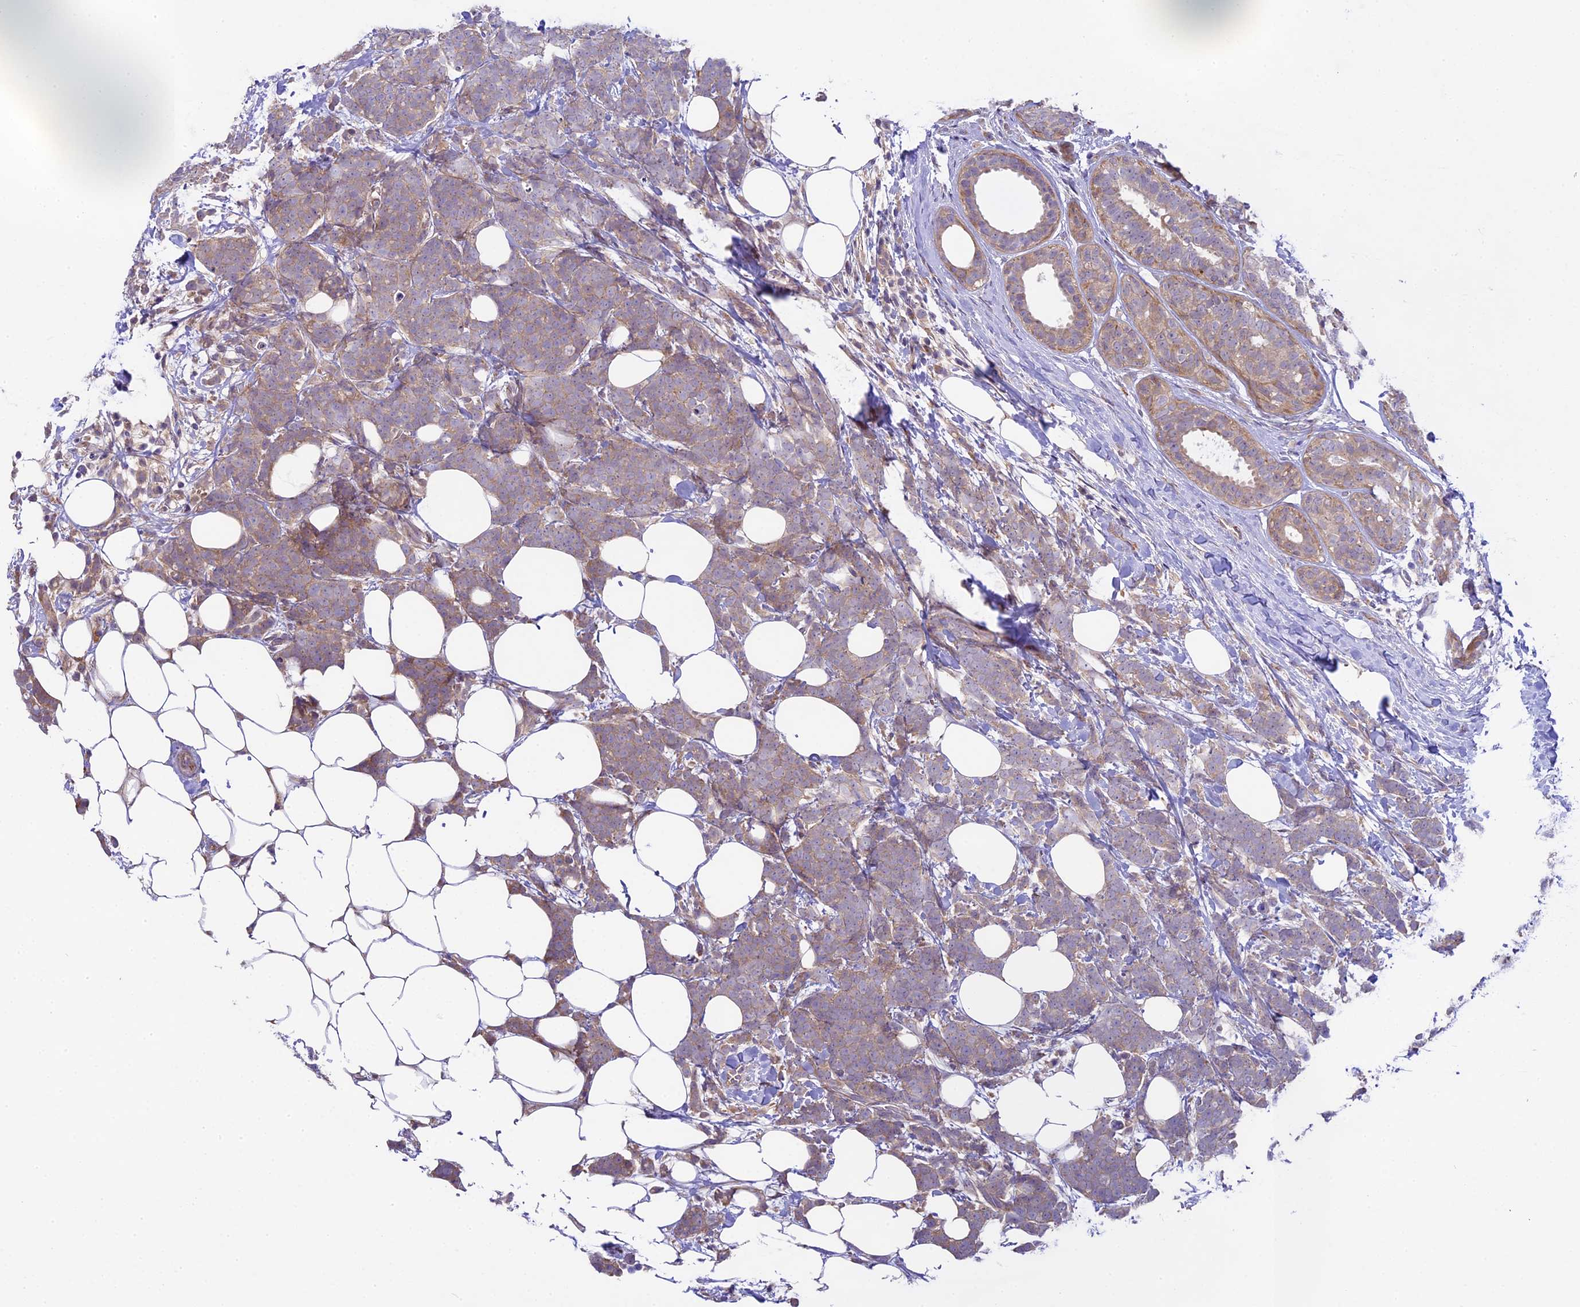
{"staining": {"intensity": "weak", "quantity": "25%-75%", "location": "cytoplasmic/membranous"}, "tissue": "breast cancer", "cell_type": "Tumor cells", "image_type": "cancer", "snomed": [{"axis": "morphology", "description": "Lobular carcinoma"}, {"axis": "topography", "description": "Breast"}], "caption": "DAB (3,3'-diaminobenzidine) immunohistochemical staining of human lobular carcinoma (breast) displays weak cytoplasmic/membranous protein staining in about 25%-75% of tumor cells.", "gene": "SPIRE1", "patient": {"sex": "female", "age": 58}}